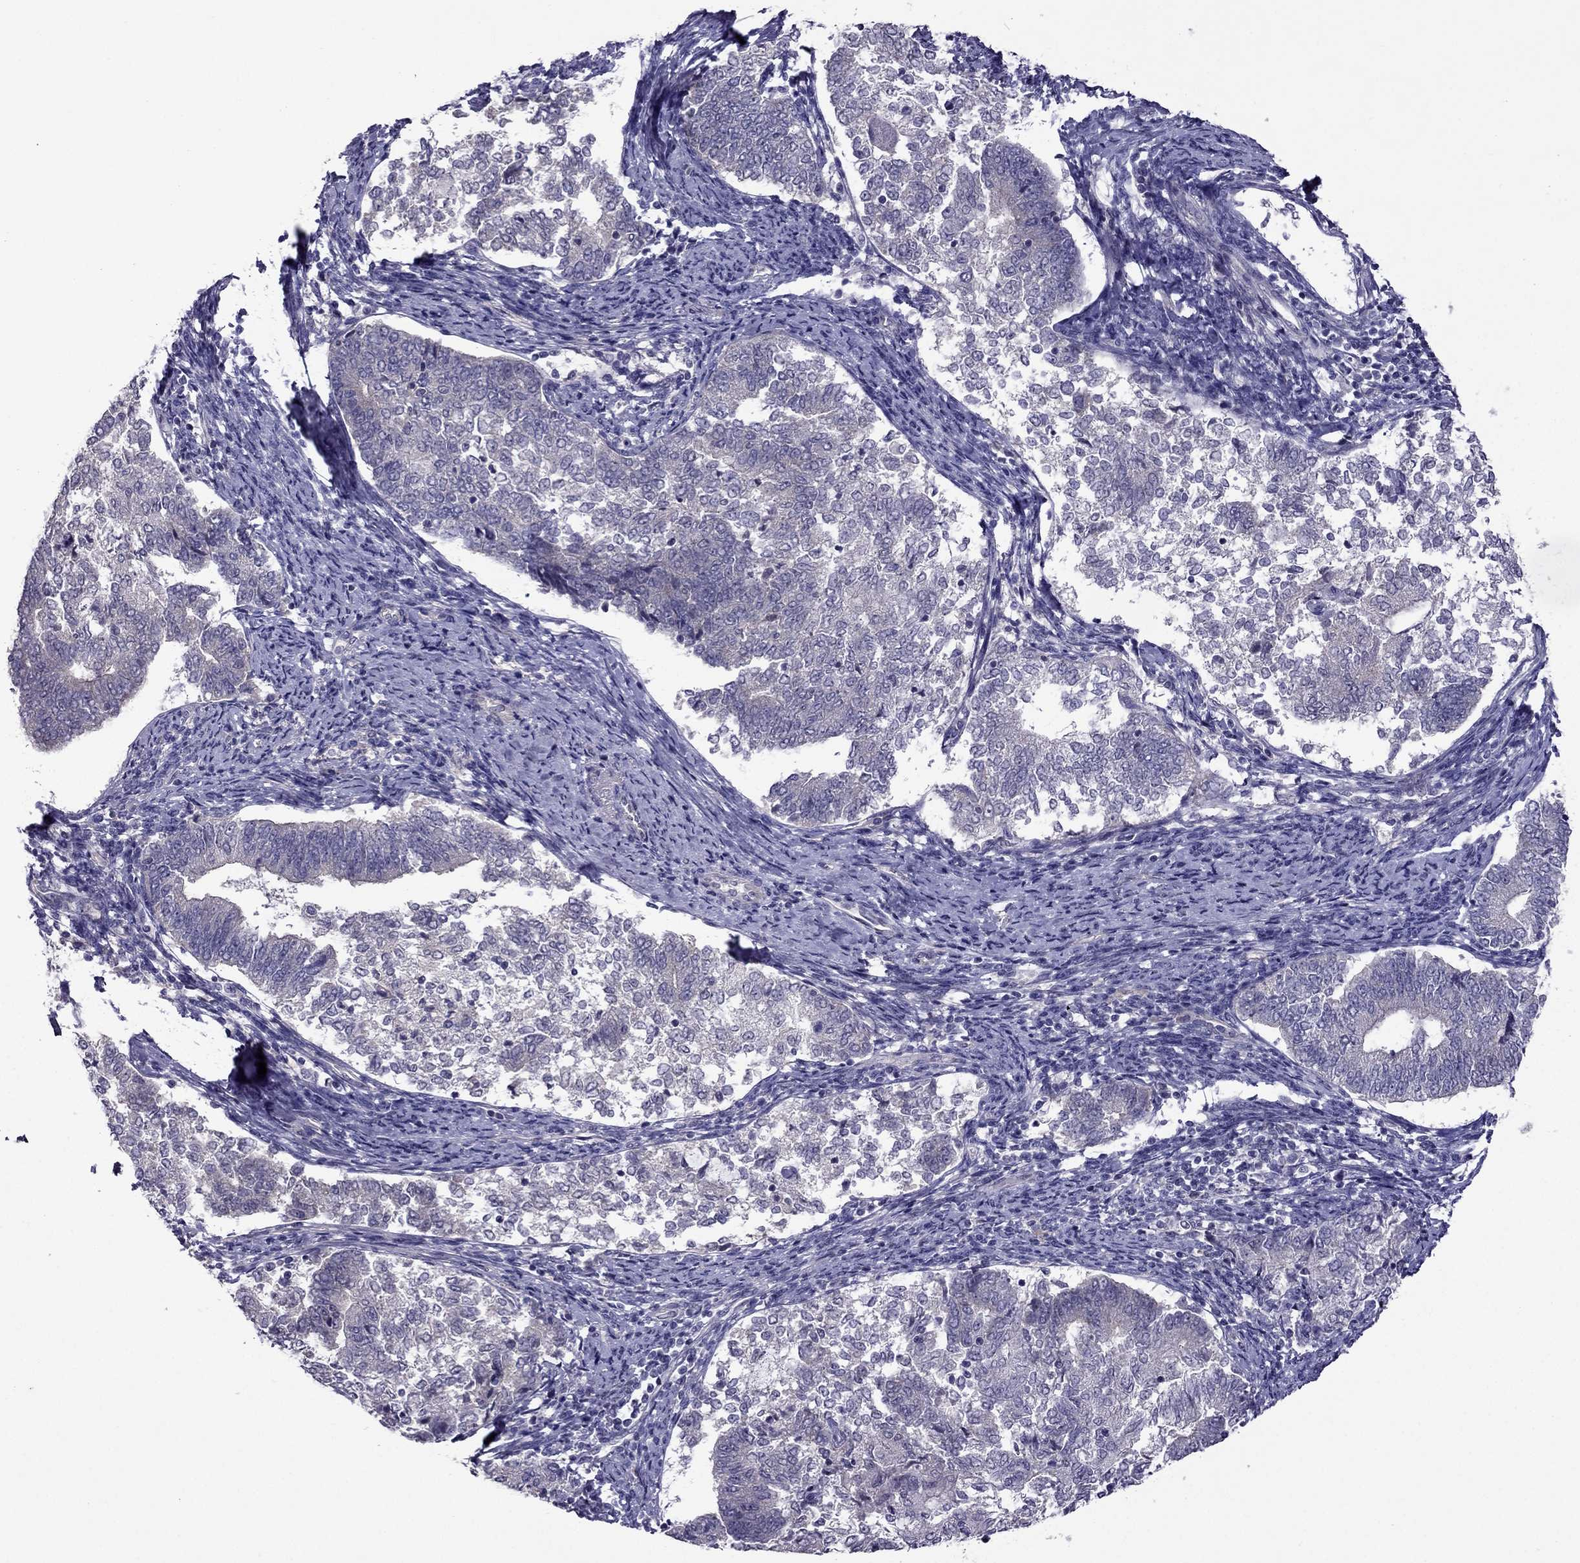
{"staining": {"intensity": "negative", "quantity": "none", "location": "none"}, "tissue": "endometrial cancer", "cell_type": "Tumor cells", "image_type": "cancer", "snomed": [{"axis": "morphology", "description": "Adenocarcinoma, NOS"}, {"axis": "topography", "description": "Endometrium"}], "caption": "The histopathology image shows no staining of tumor cells in adenocarcinoma (endometrial).", "gene": "CDK5", "patient": {"sex": "female", "age": 65}}